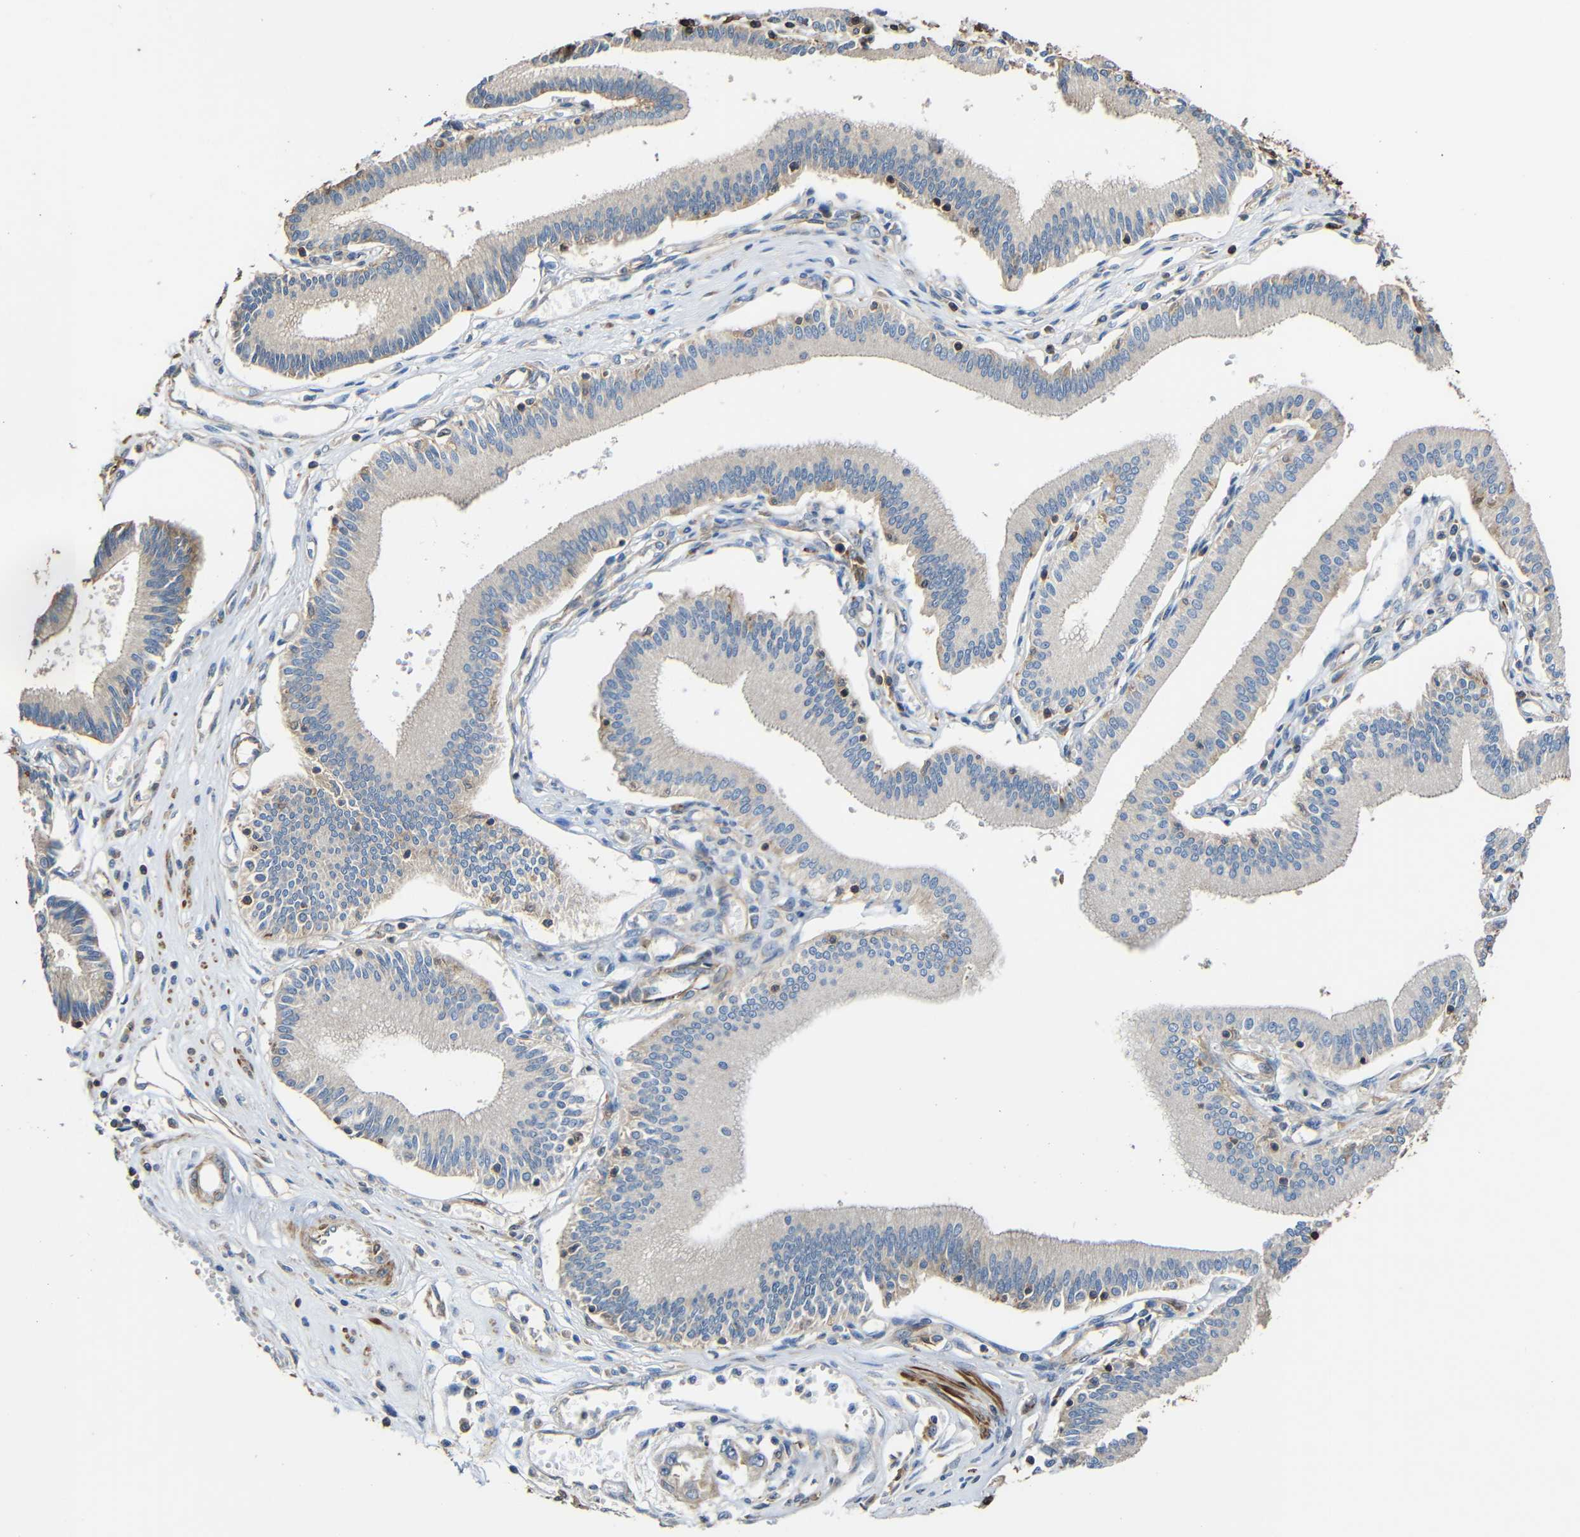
{"staining": {"intensity": "negative", "quantity": "none", "location": "none"}, "tissue": "pancreatic cancer", "cell_type": "Tumor cells", "image_type": "cancer", "snomed": [{"axis": "morphology", "description": "Adenocarcinoma, NOS"}, {"axis": "topography", "description": "Pancreas"}], "caption": "Human pancreatic adenocarcinoma stained for a protein using immunohistochemistry (IHC) shows no staining in tumor cells.", "gene": "RHOT2", "patient": {"sex": "male", "age": 56}}